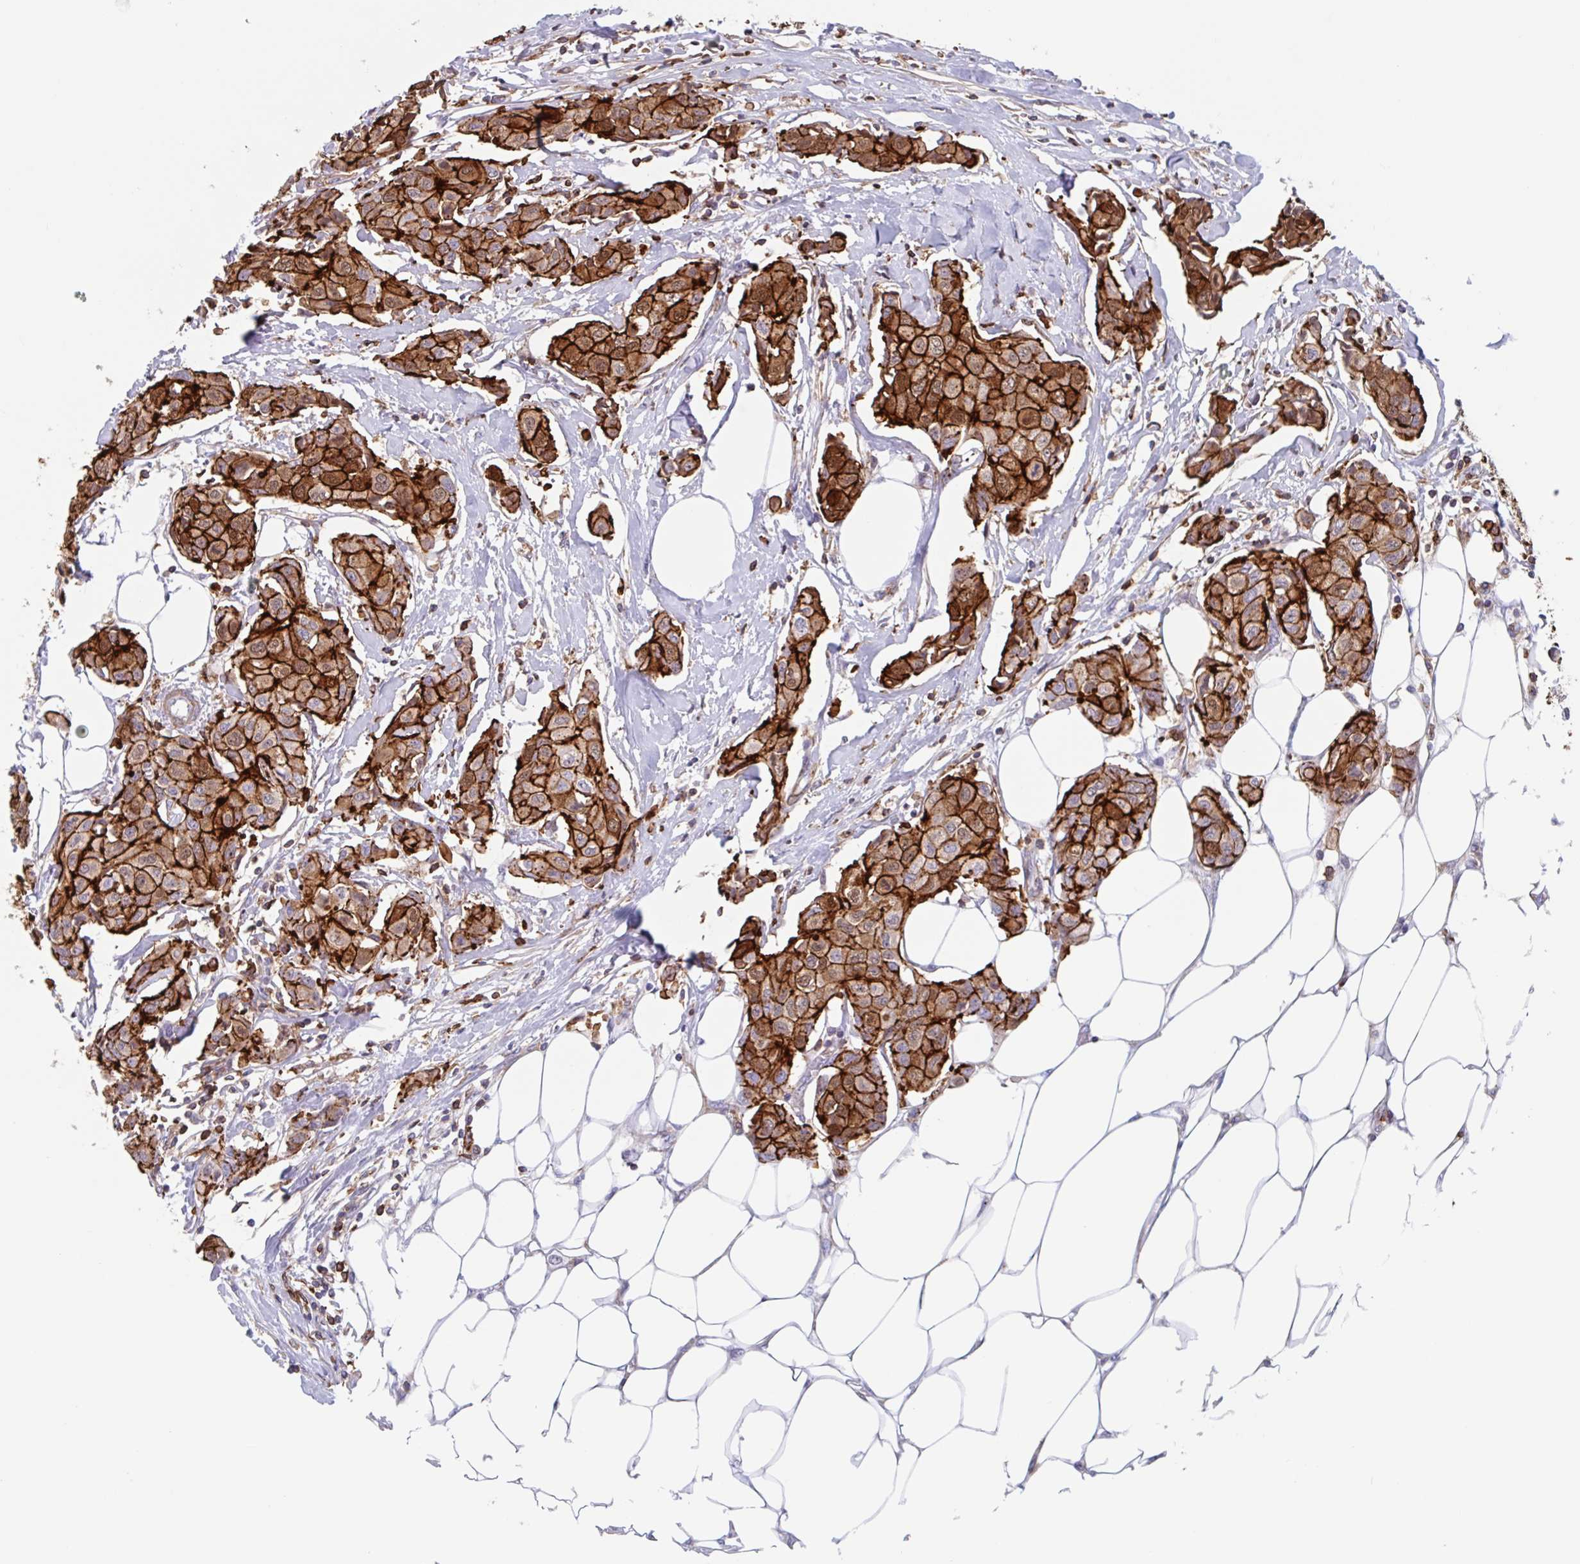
{"staining": {"intensity": "strong", "quantity": ">75%", "location": "cytoplasmic/membranous"}, "tissue": "breast cancer", "cell_type": "Tumor cells", "image_type": "cancer", "snomed": [{"axis": "morphology", "description": "Duct carcinoma"}, {"axis": "topography", "description": "Breast"}, {"axis": "topography", "description": "Lymph node"}], "caption": "Human breast cancer stained for a protein (brown) demonstrates strong cytoplasmic/membranous positive expression in about >75% of tumor cells.", "gene": "EFHD1", "patient": {"sex": "female", "age": 80}}